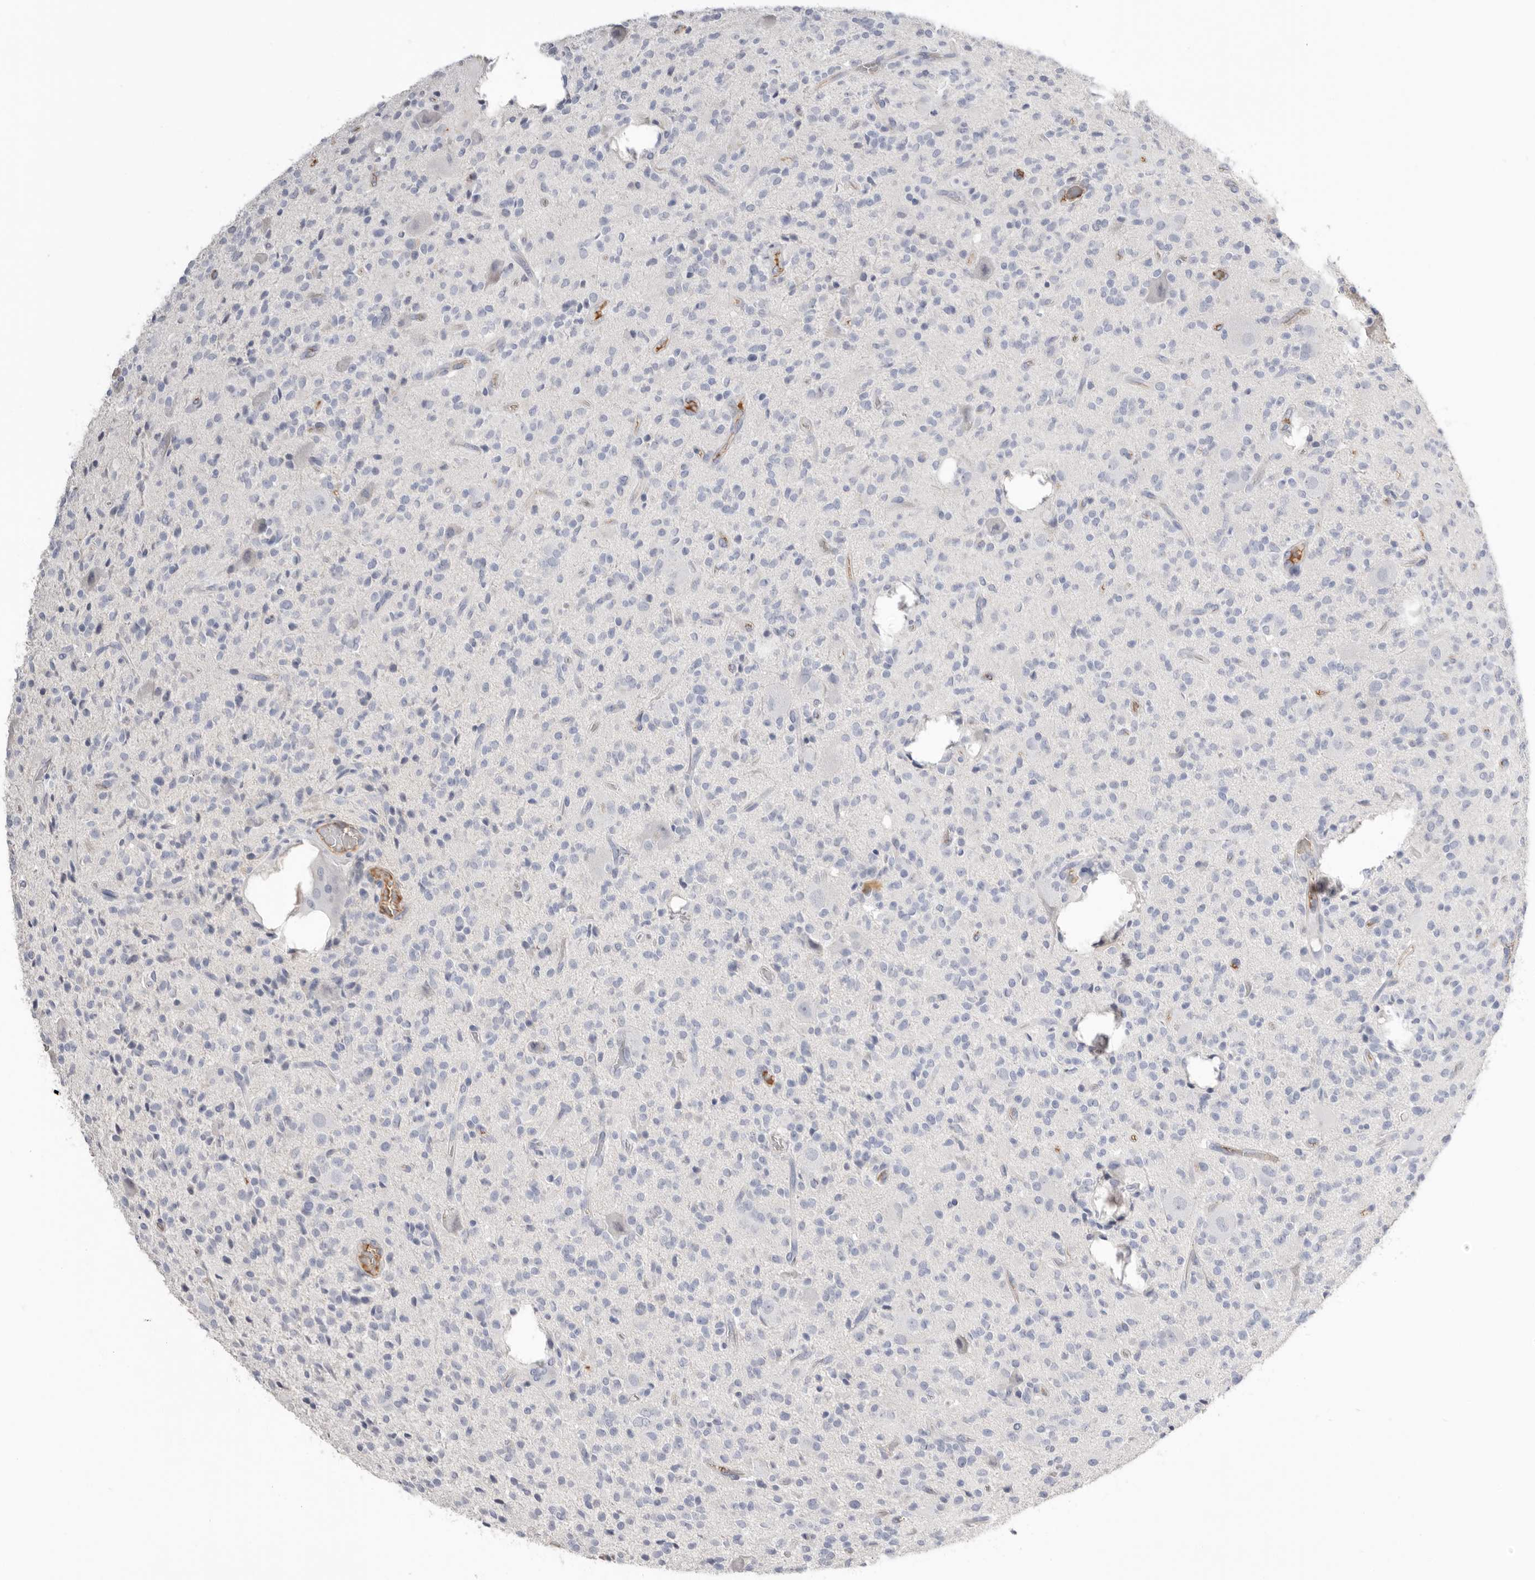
{"staining": {"intensity": "negative", "quantity": "none", "location": "none"}, "tissue": "glioma", "cell_type": "Tumor cells", "image_type": "cancer", "snomed": [{"axis": "morphology", "description": "Glioma, malignant, High grade"}, {"axis": "topography", "description": "Brain"}], "caption": "This photomicrograph is of malignant high-grade glioma stained with immunohistochemistry (IHC) to label a protein in brown with the nuclei are counter-stained blue. There is no positivity in tumor cells.", "gene": "APOA2", "patient": {"sex": "male", "age": 34}}